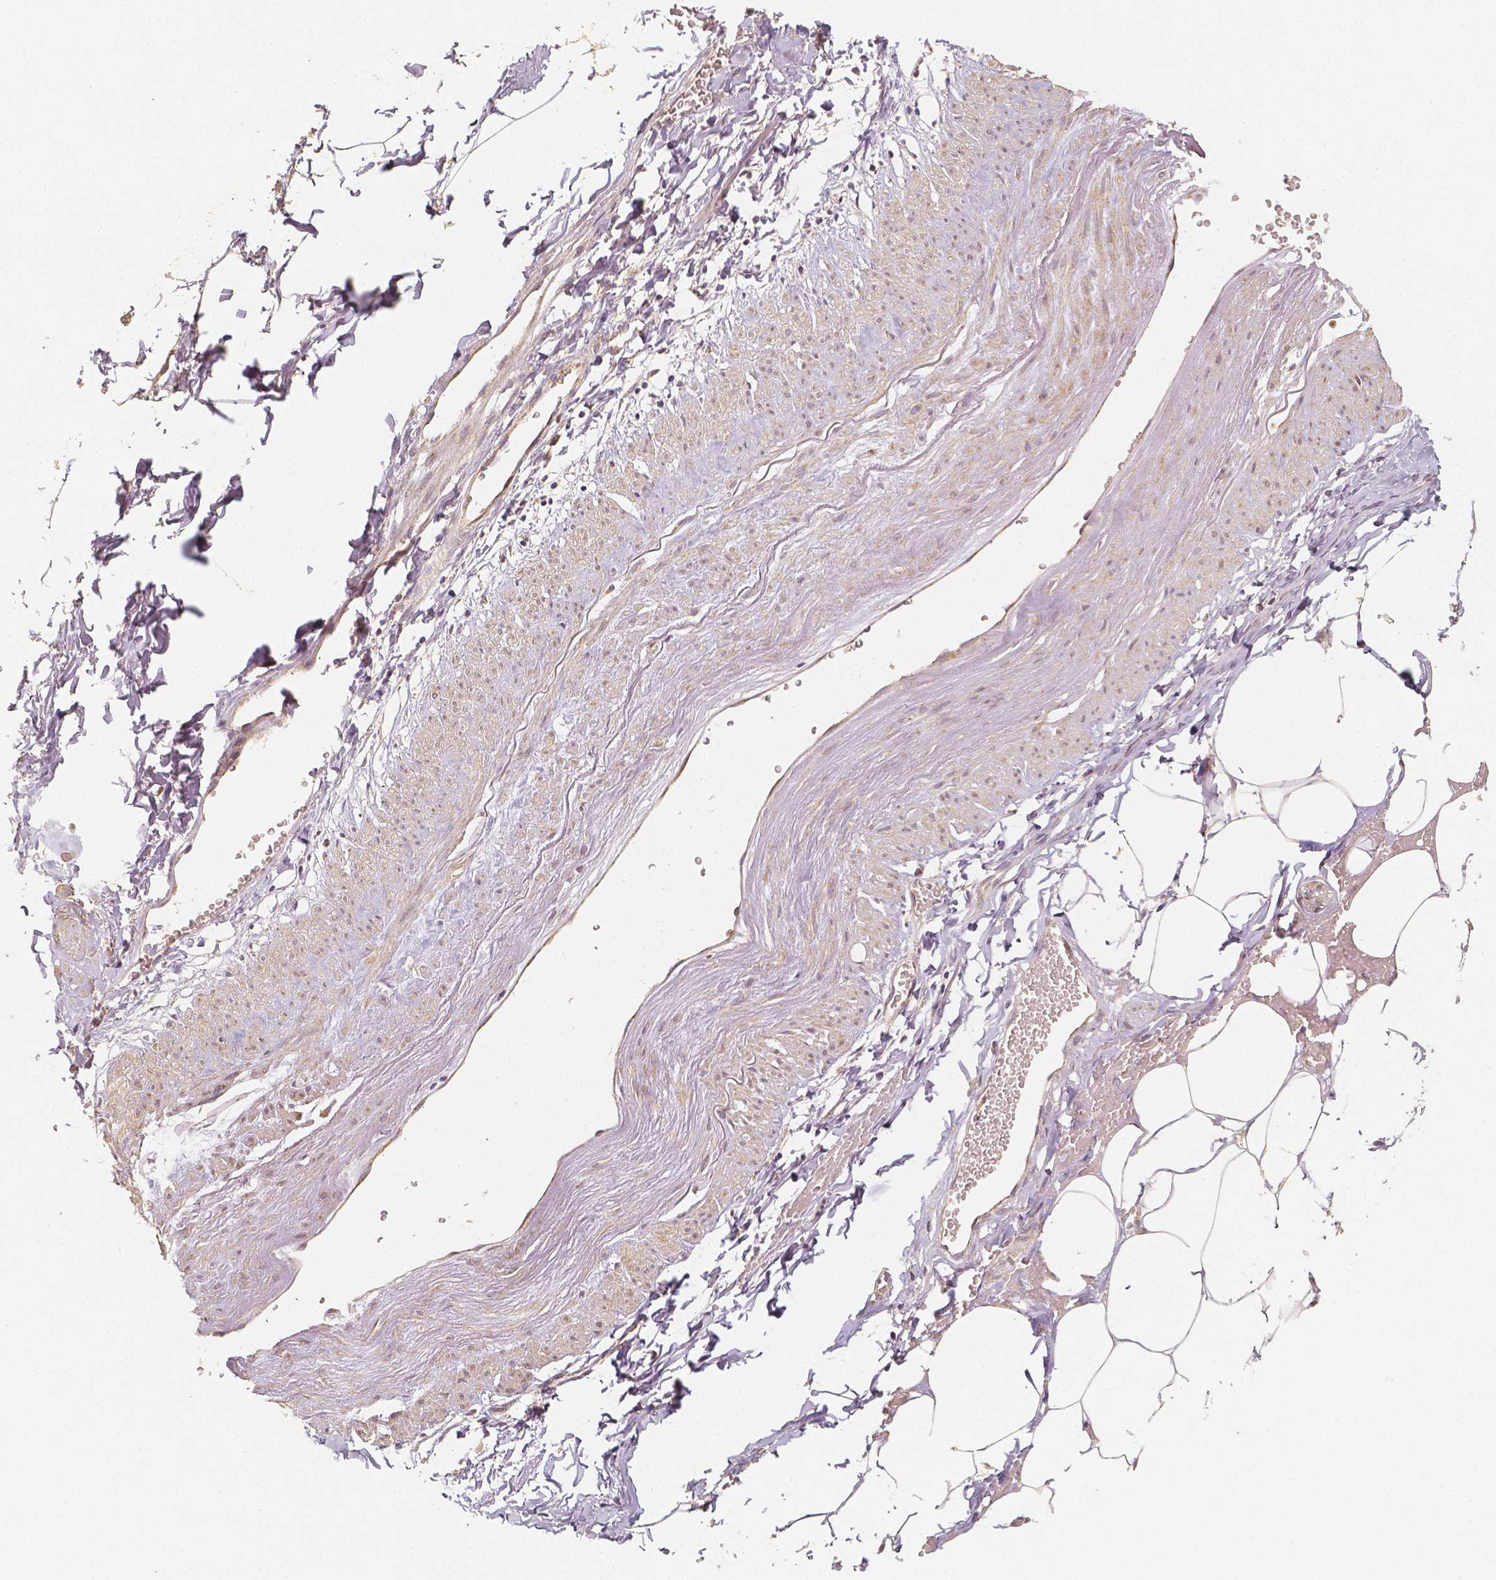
{"staining": {"intensity": "moderate", "quantity": "25%-75%", "location": "cytoplasmic/membranous"}, "tissue": "adipose tissue", "cell_type": "Adipocytes", "image_type": "normal", "snomed": [{"axis": "morphology", "description": "Normal tissue, NOS"}, {"axis": "topography", "description": "Prostate"}, {"axis": "topography", "description": "Peripheral nerve tissue"}], "caption": "Protein analysis of benign adipose tissue demonstrates moderate cytoplasmic/membranous positivity in approximately 25%-75% of adipocytes. (DAB (3,3'-diaminobenzidine) = brown stain, brightfield microscopy at high magnification).", "gene": "PGAM5", "patient": {"sex": "male", "age": 55}}